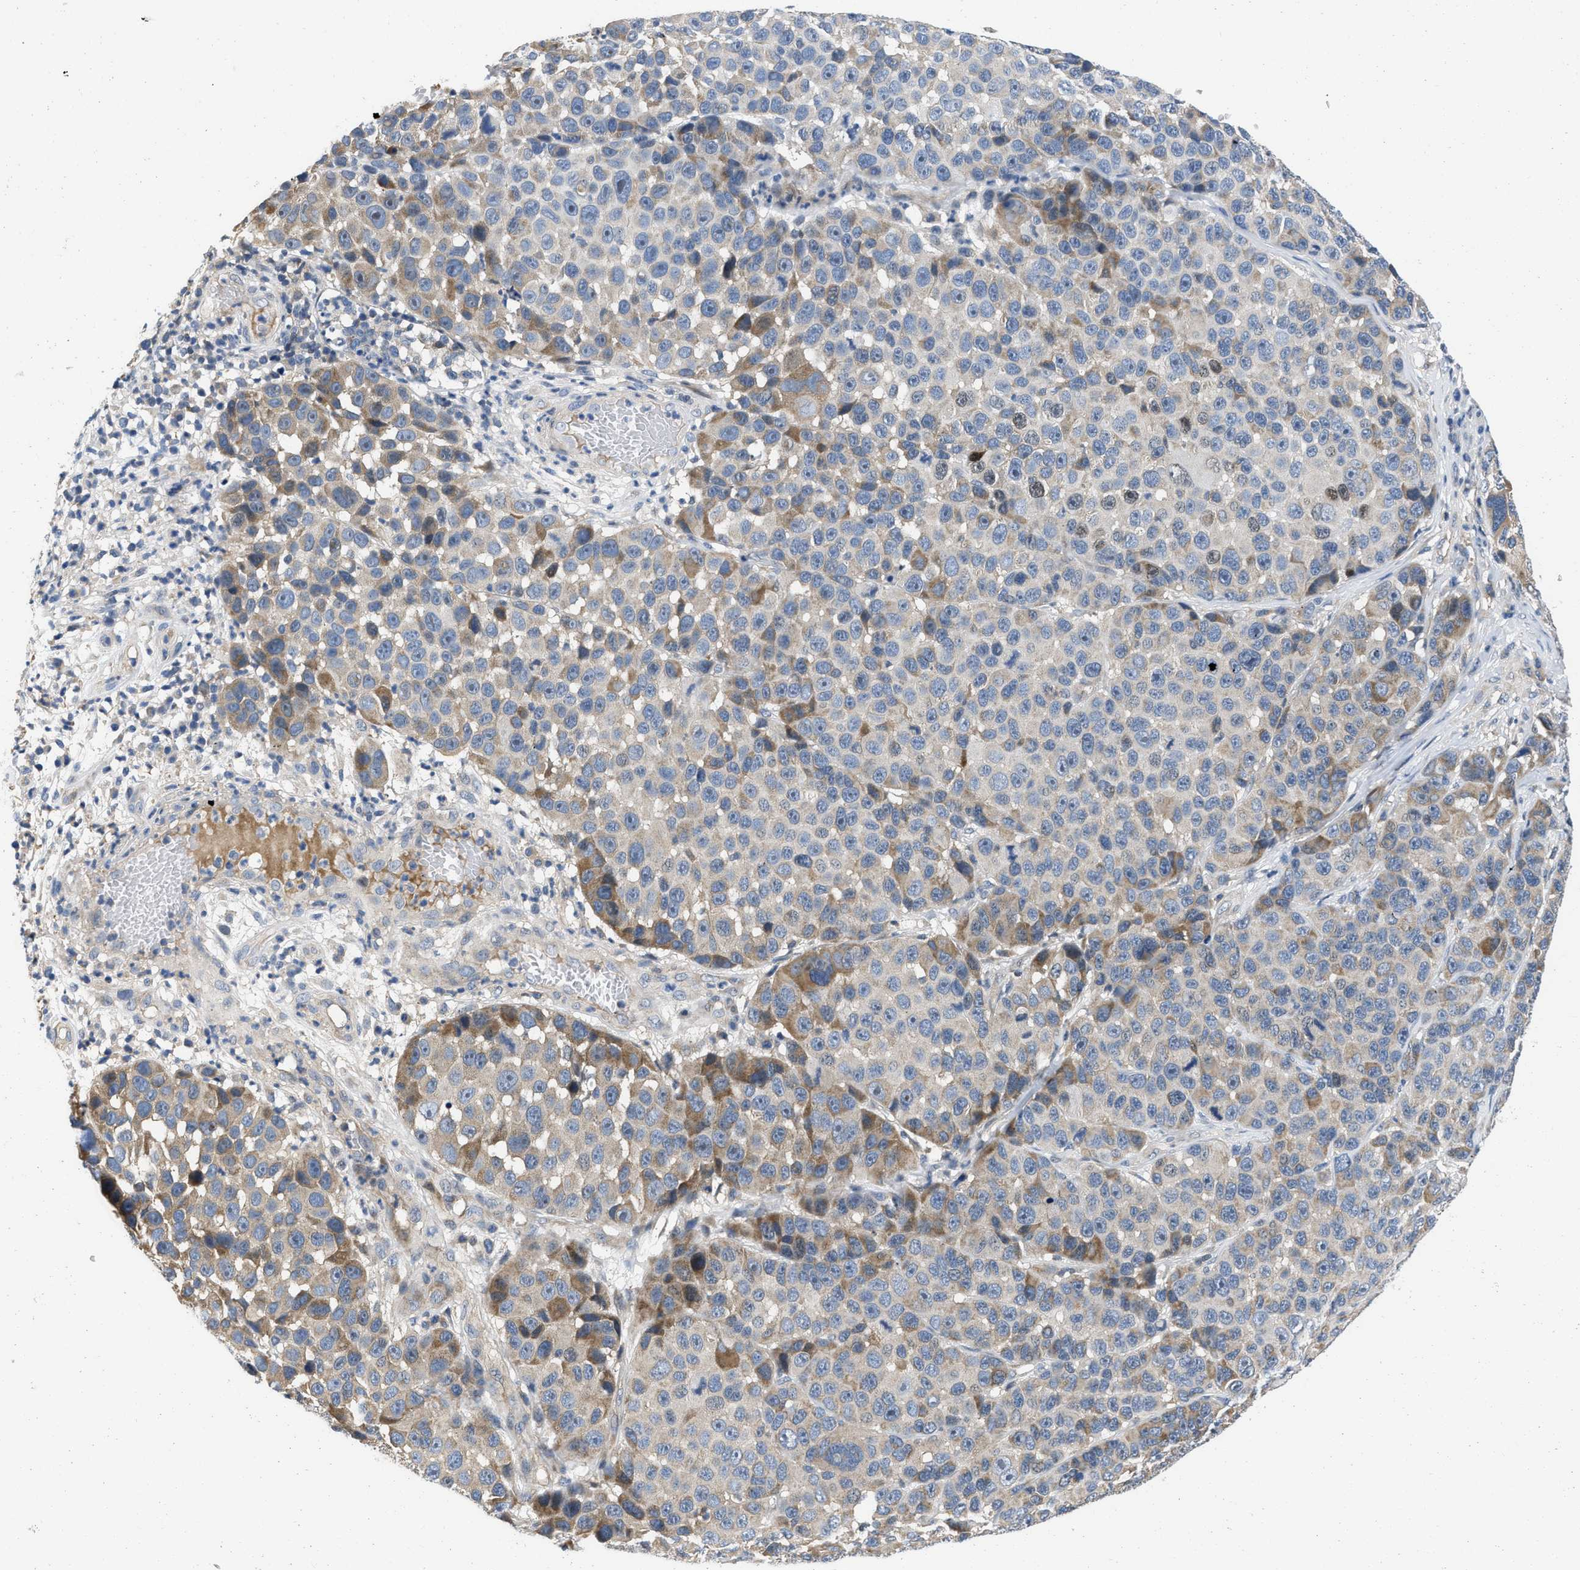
{"staining": {"intensity": "moderate", "quantity": "<25%", "location": "cytoplasmic/membranous"}, "tissue": "melanoma", "cell_type": "Tumor cells", "image_type": "cancer", "snomed": [{"axis": "morphology", "description": "Malignant melanoma, NOS"}, {"axis": "topography", "description": "Skin"}], "caption": "There is low levels of moderate cytoplasmic/membranous positivity in tumor cells of malignant melanoma, as demonstrated by immunohistochemical staining (brown color).", "gene": "PRDM14", "patient": {"sex": "male", "age": 53}}